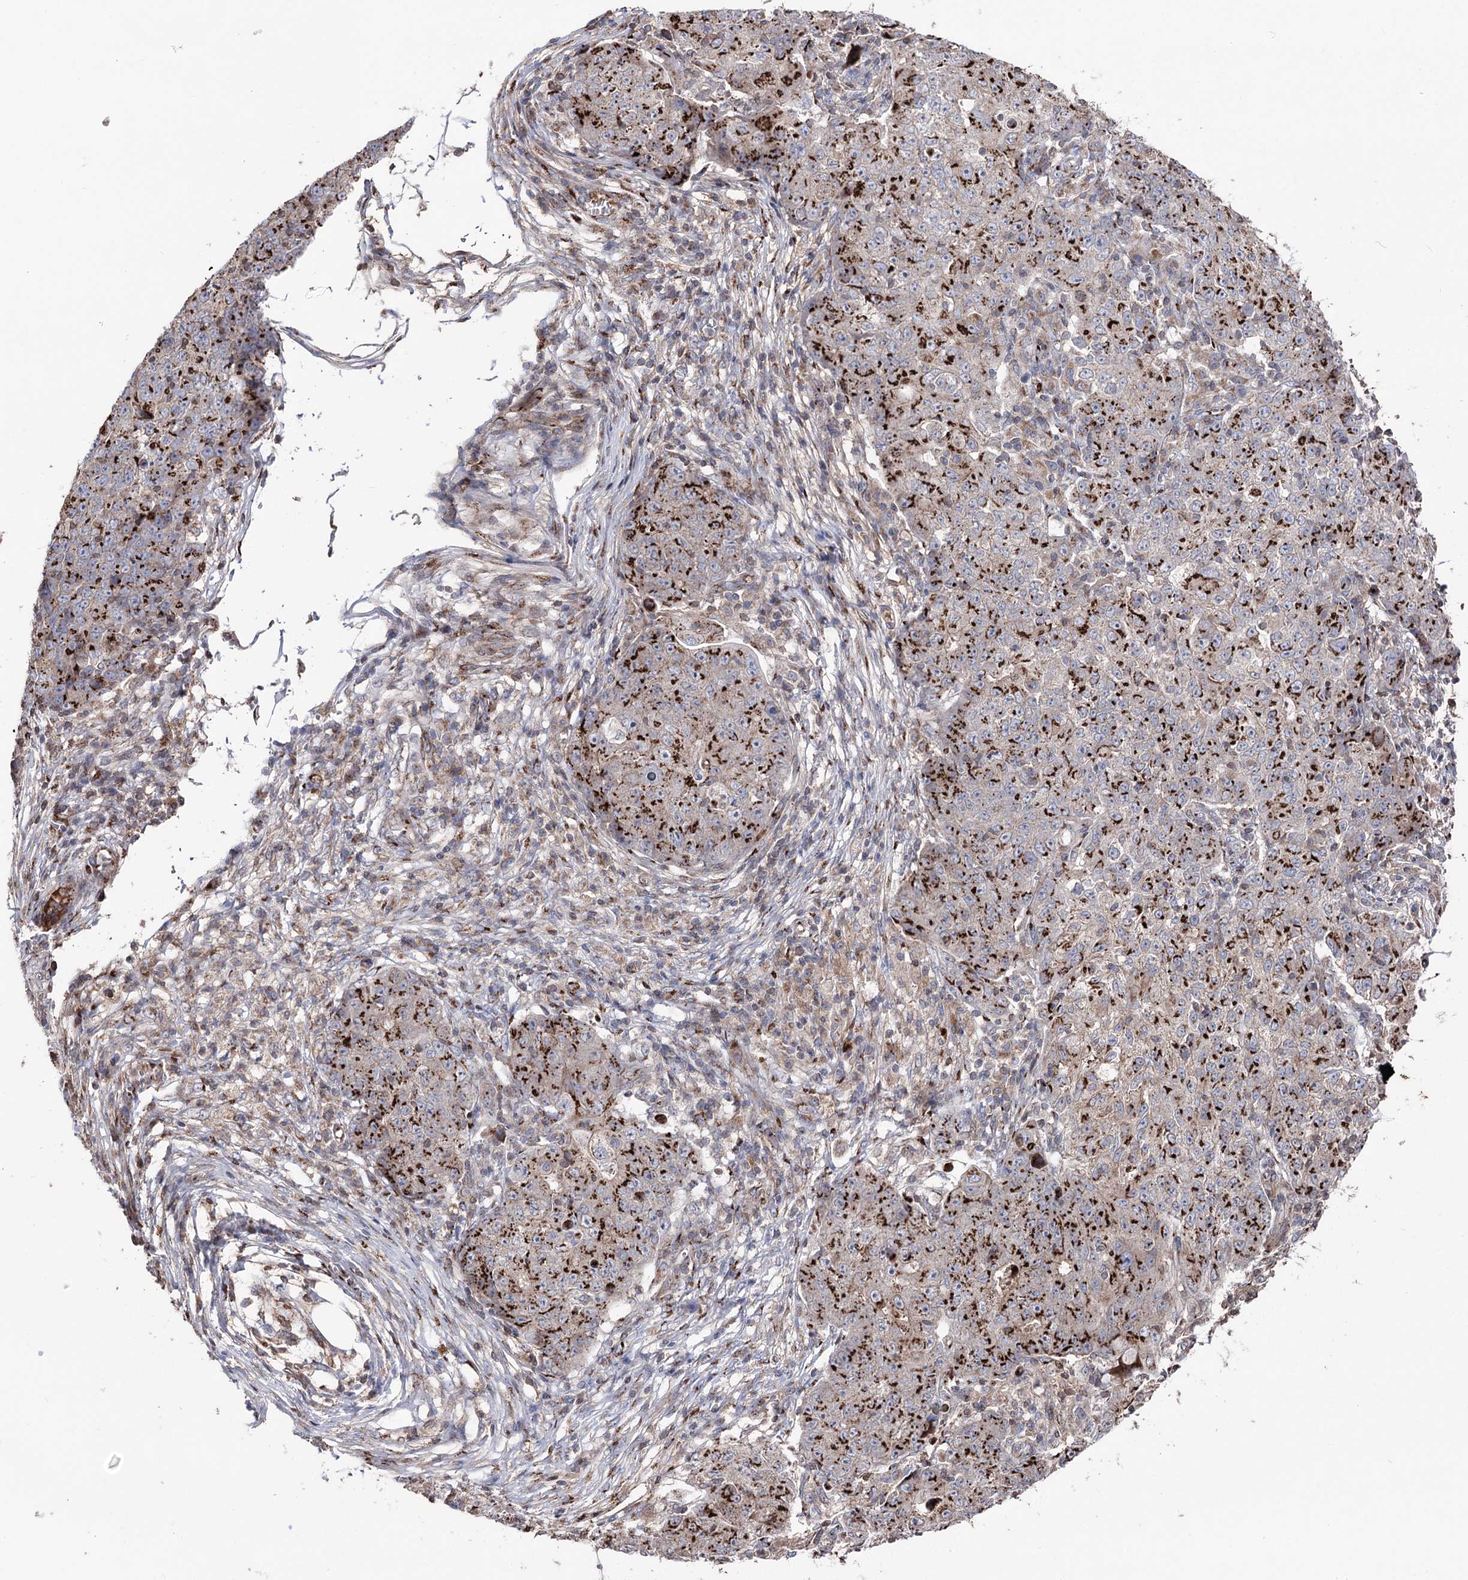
{"staining": {"intensity": "strong", "quantity": ">75%", "location": "cytoplasmic/membranous"}, "tissue": "ovarian cancer", "cell_type": "Tumor cells", "image_type": "cancer", "snomed": [{"axis": "morphology", "description": "Carcinoma, endometroid"}, {"axis": "topography", "description": "Ovary"}], "caption": "Human ovarian cancer stained with a protein marker shows strong staining in tumor cells.", "gene": "ARHGAP20", "patient": {"sex": "female", "age": 42}}